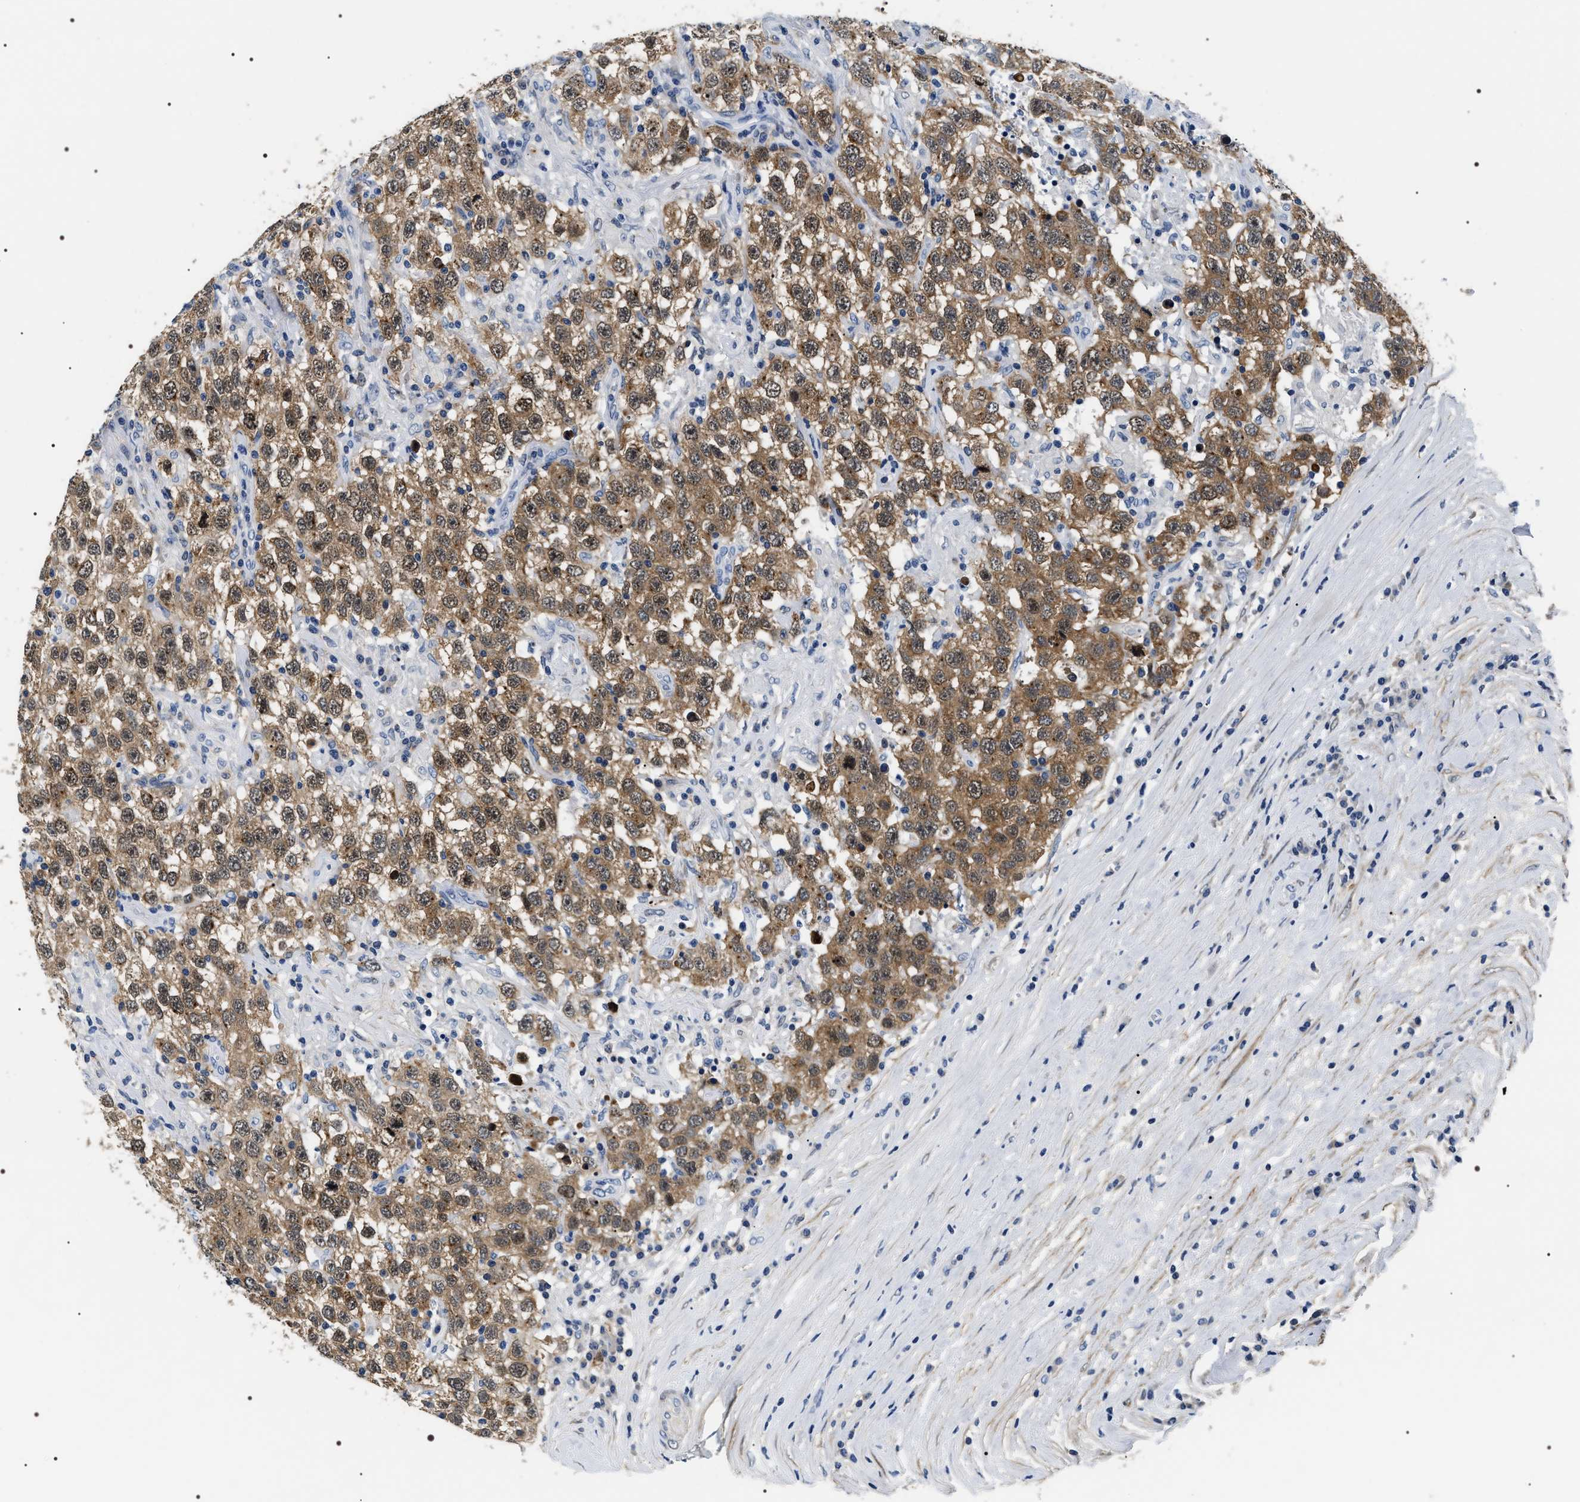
{"staining": {"intensity": "moderate", "quantity": ">75%", "location": "cytoplasmic/membranous,nuclear"}, "tissue": "testis cancer", "cell_type": "Tumor cells", "image_type": "cancer", "snomed": [{"axis": "morphology", "description": "Seminoma, NOS"}, {"axis": "topography", "description": "Testis"}], "caption": "Human testis cancer stained with a protein marker demonstrates moderate staining in tumor cells.", "gene": "BAG2", "patient": {"sex": "male", "age": 41}}